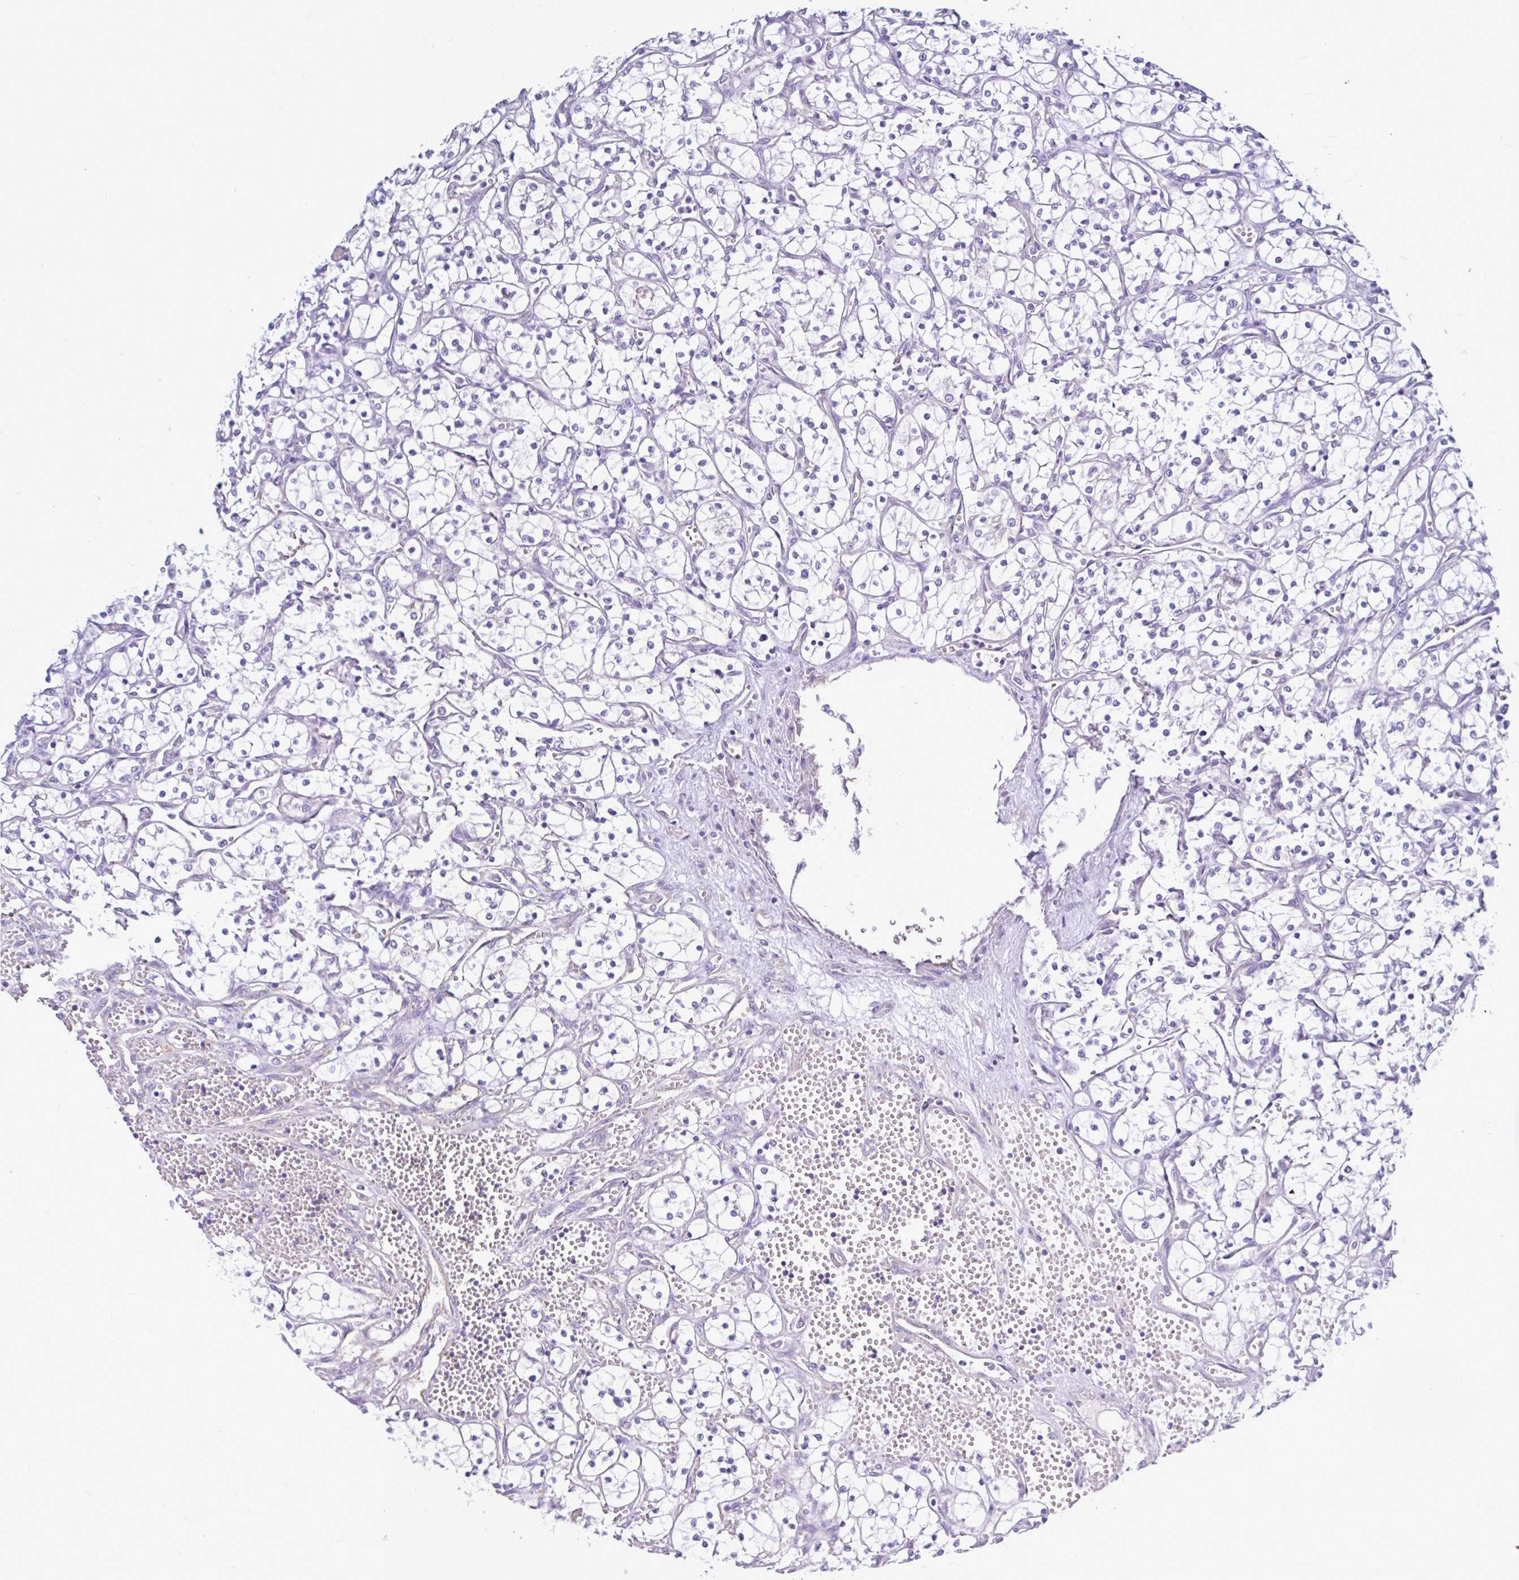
{"staining": {"intensity": "negative", "quantity": "none", "location": "none"}, "tissue": "renal cancer", "cell_type": "Tumor cells", "image_type": "cancer", "snomed": [{"axis": "morphology", "description": "Adenocarcinoma, NOS"}, {"axis": "topography", "description": "Kidney"}], "caption": "A photomicrograph of human adenocarcinoma (renal) is negative for staining in tumor cells.", "gene": "LARS1", "patient": {"sex": "female", "age": 69}}